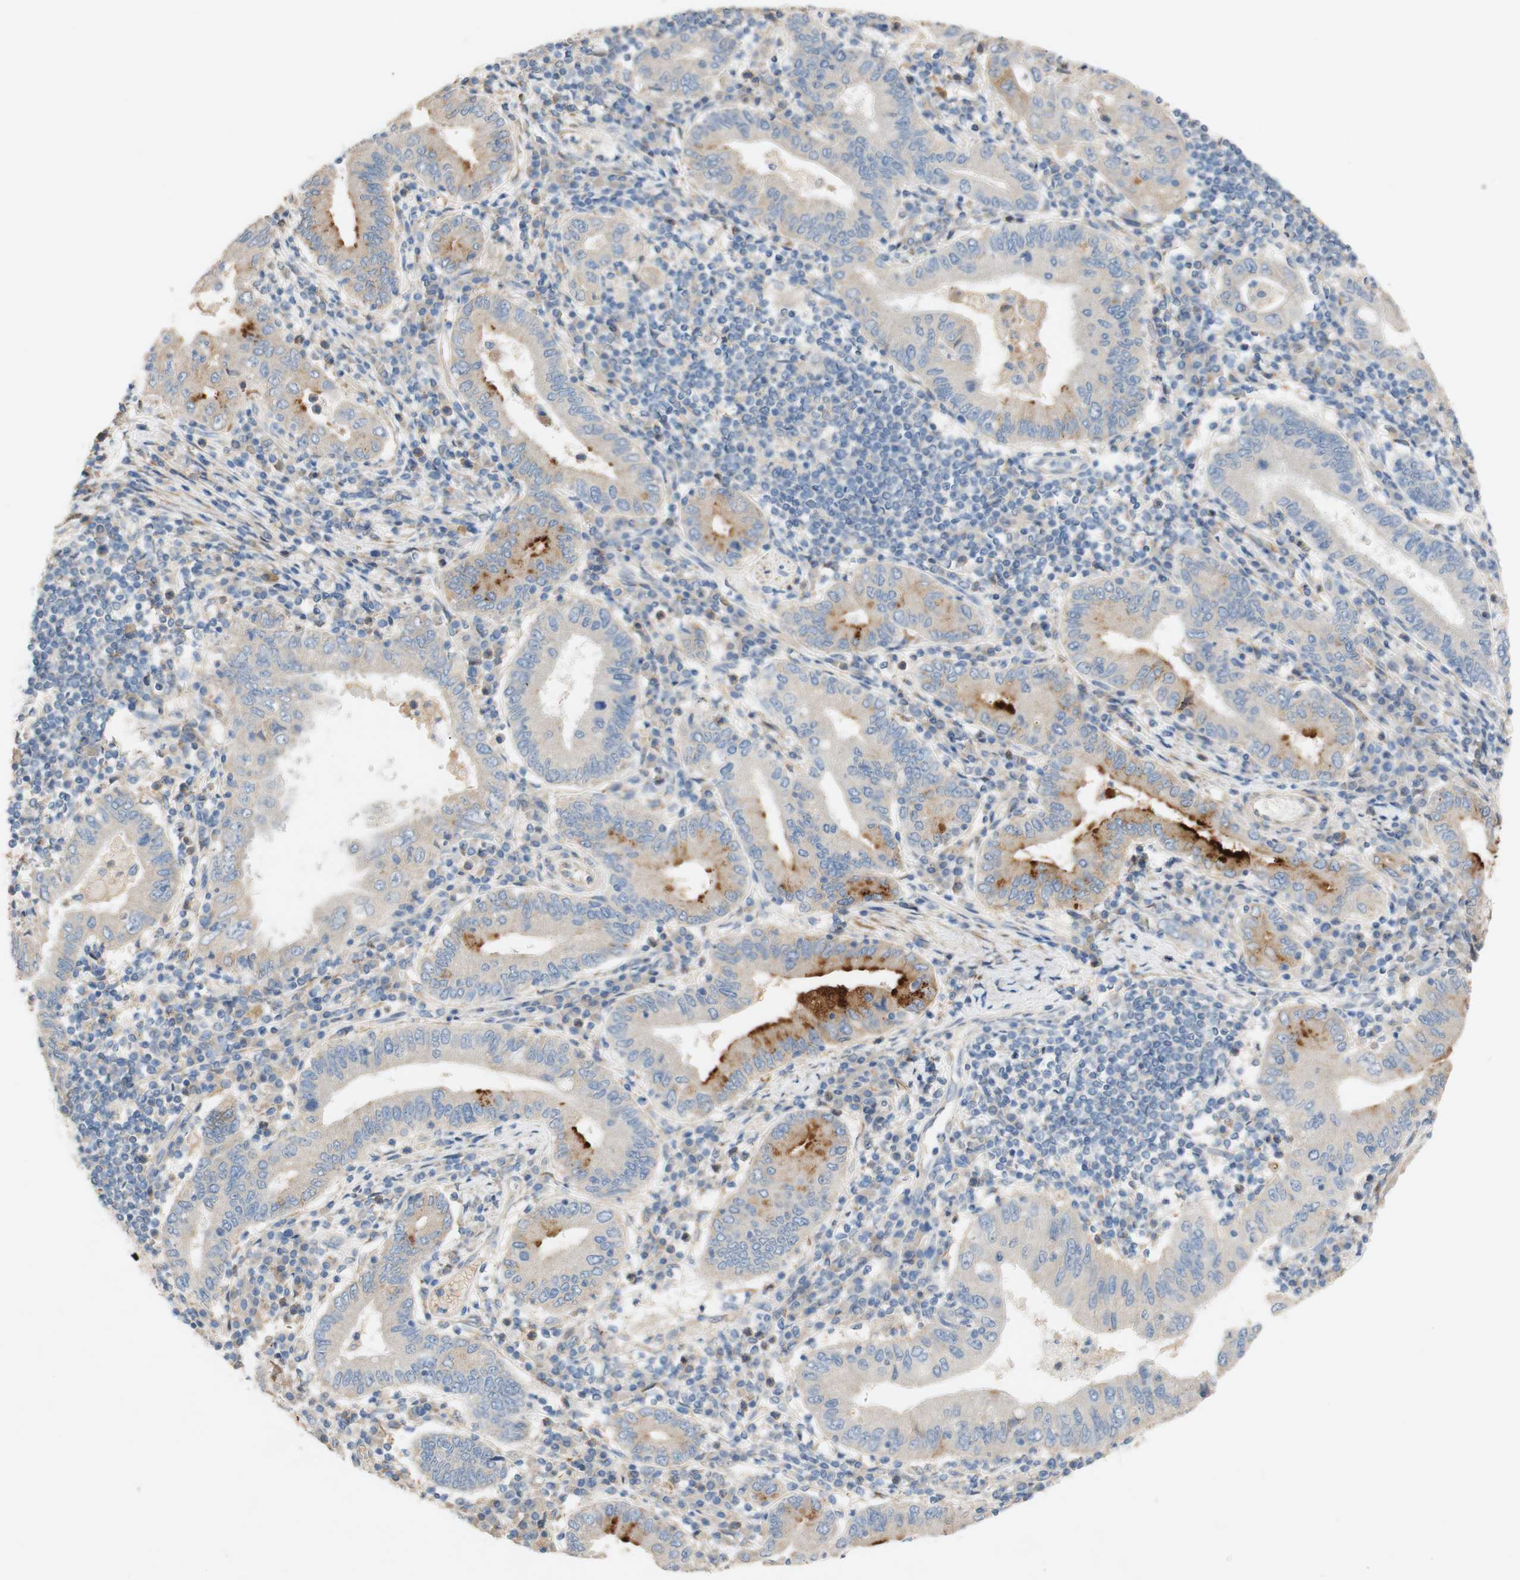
{"staining": {"intensity": "moderate", "quantity": "25%-75%", "location": "cytoplasmic/membranous"}, "tissue": "stomach cancer", "cell_type": "Tumor cells", "image_type": "cancer", "snomed": [{"axis": "morphology", "description": "Normal tissue, NOS"}, {"axis": "morphology", "description": "Adenocarcinoma, NOS"}, {"axis": "topography", "description": "Esophagus"}, {"axis": "topography", "description": "Stomach, upper"}, {"axis": "topography", "description": "Peripheral nerve tissue"}], "caption": "A medium amount of moderate cytoplasmic/membranous staining is identified in about 25%-75% of tumor cells in adenocarcinoma (stomach) tissue. The staining was performed using DAB (3,3'-diaminobenzidine), with brown indicating positive protein expression. Nuclei are stained blue with hematoxylin.", "gene": "DKK3", "patient": {"sex": "male", "age": 62}}